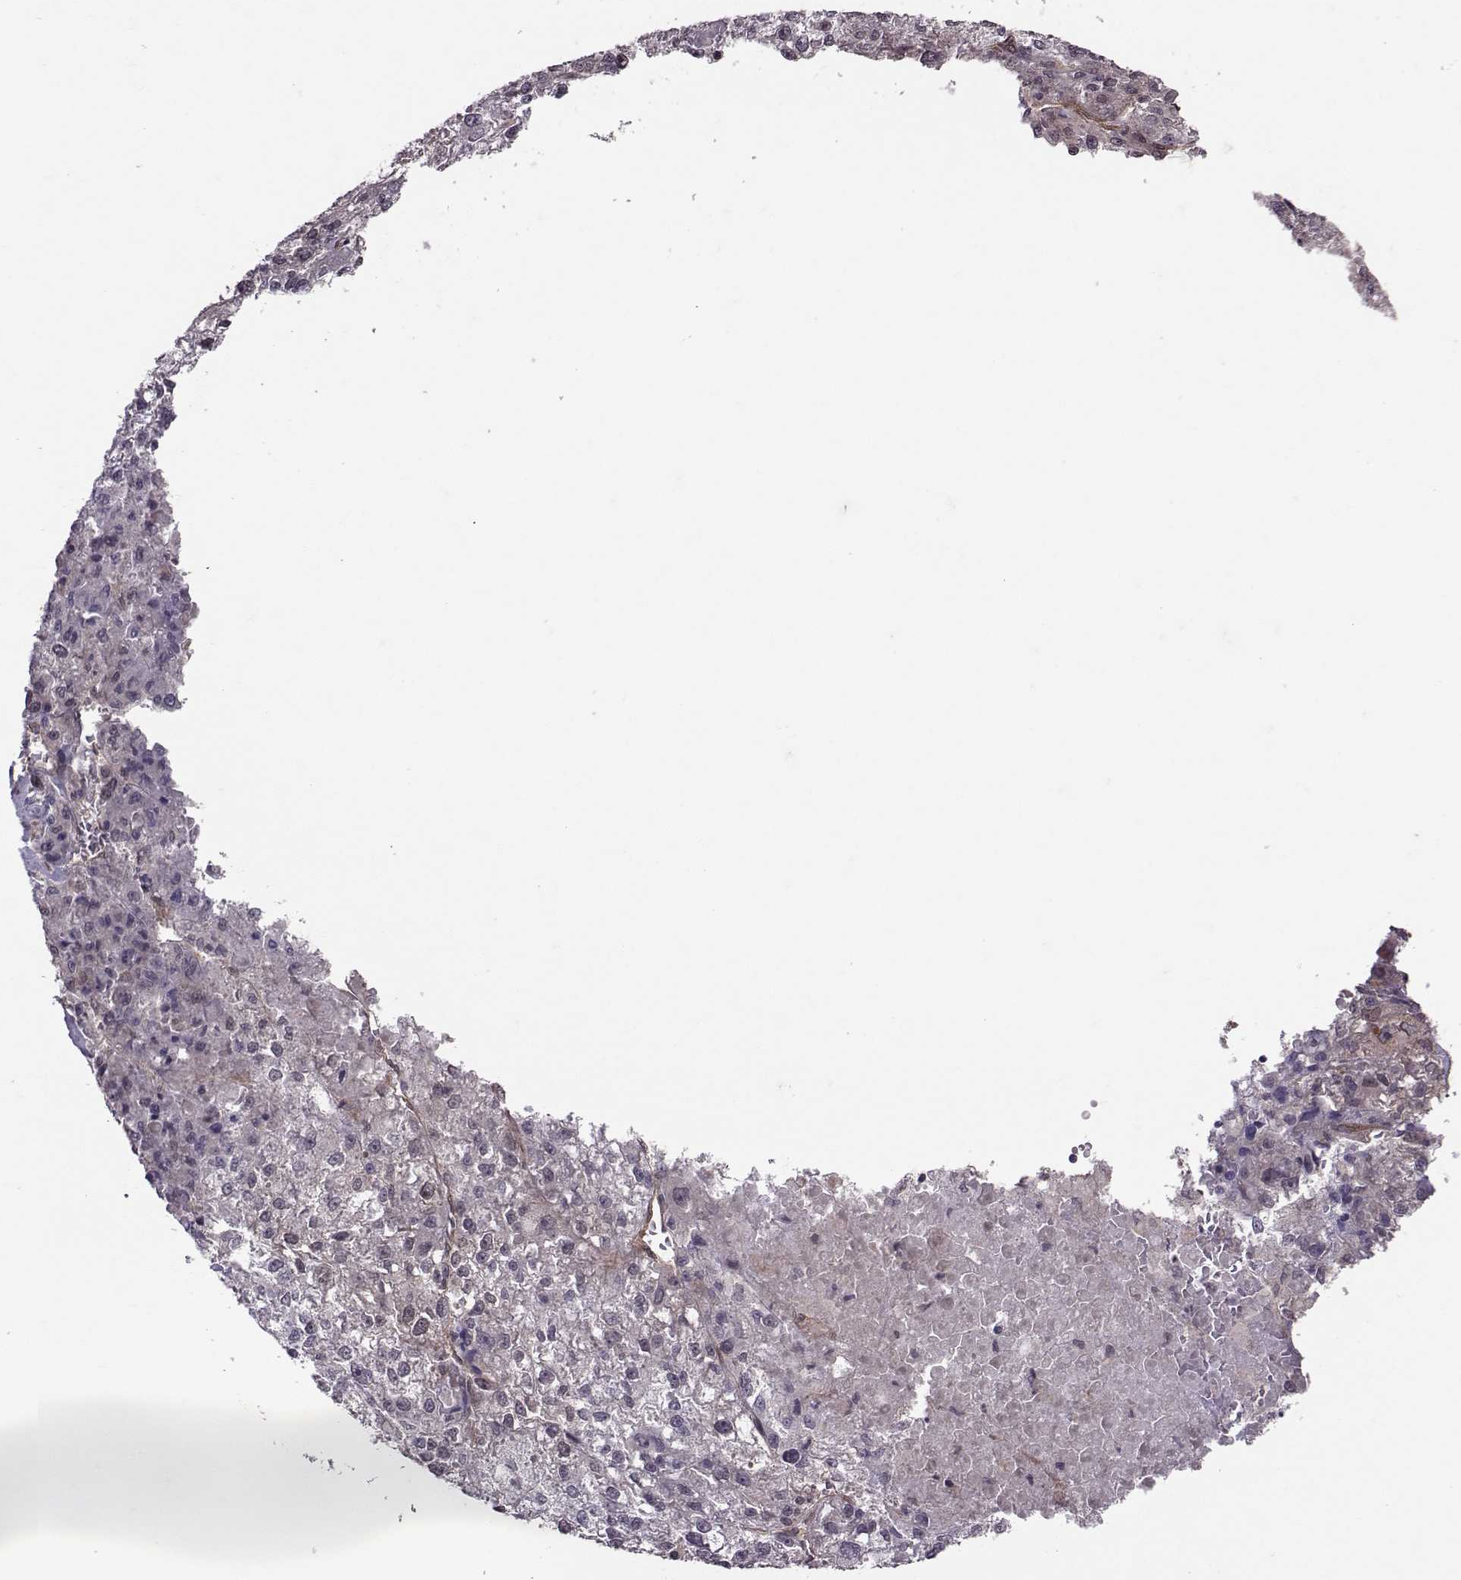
{"staining": {"intensity": "negative", "quantity": "none", "location": "none"}, "tissue": "liver cancer", "cell_type": "Tumor cells", "image_type": "cancer", "snomed": [{"axis": "morphology", "description": "Carcinoma, Hepatocellular, NOS"}, {"axis": "topography", "description": "Liver"}], "caption": "Micrograph shows no significant protein staining in tumor cells of hepatocellular carcinoma (liver). (DAB IHC with hematoxylin counter stain).", "gene": "PPP2R2A", "patient": {"sex": "male", "age": 56}}